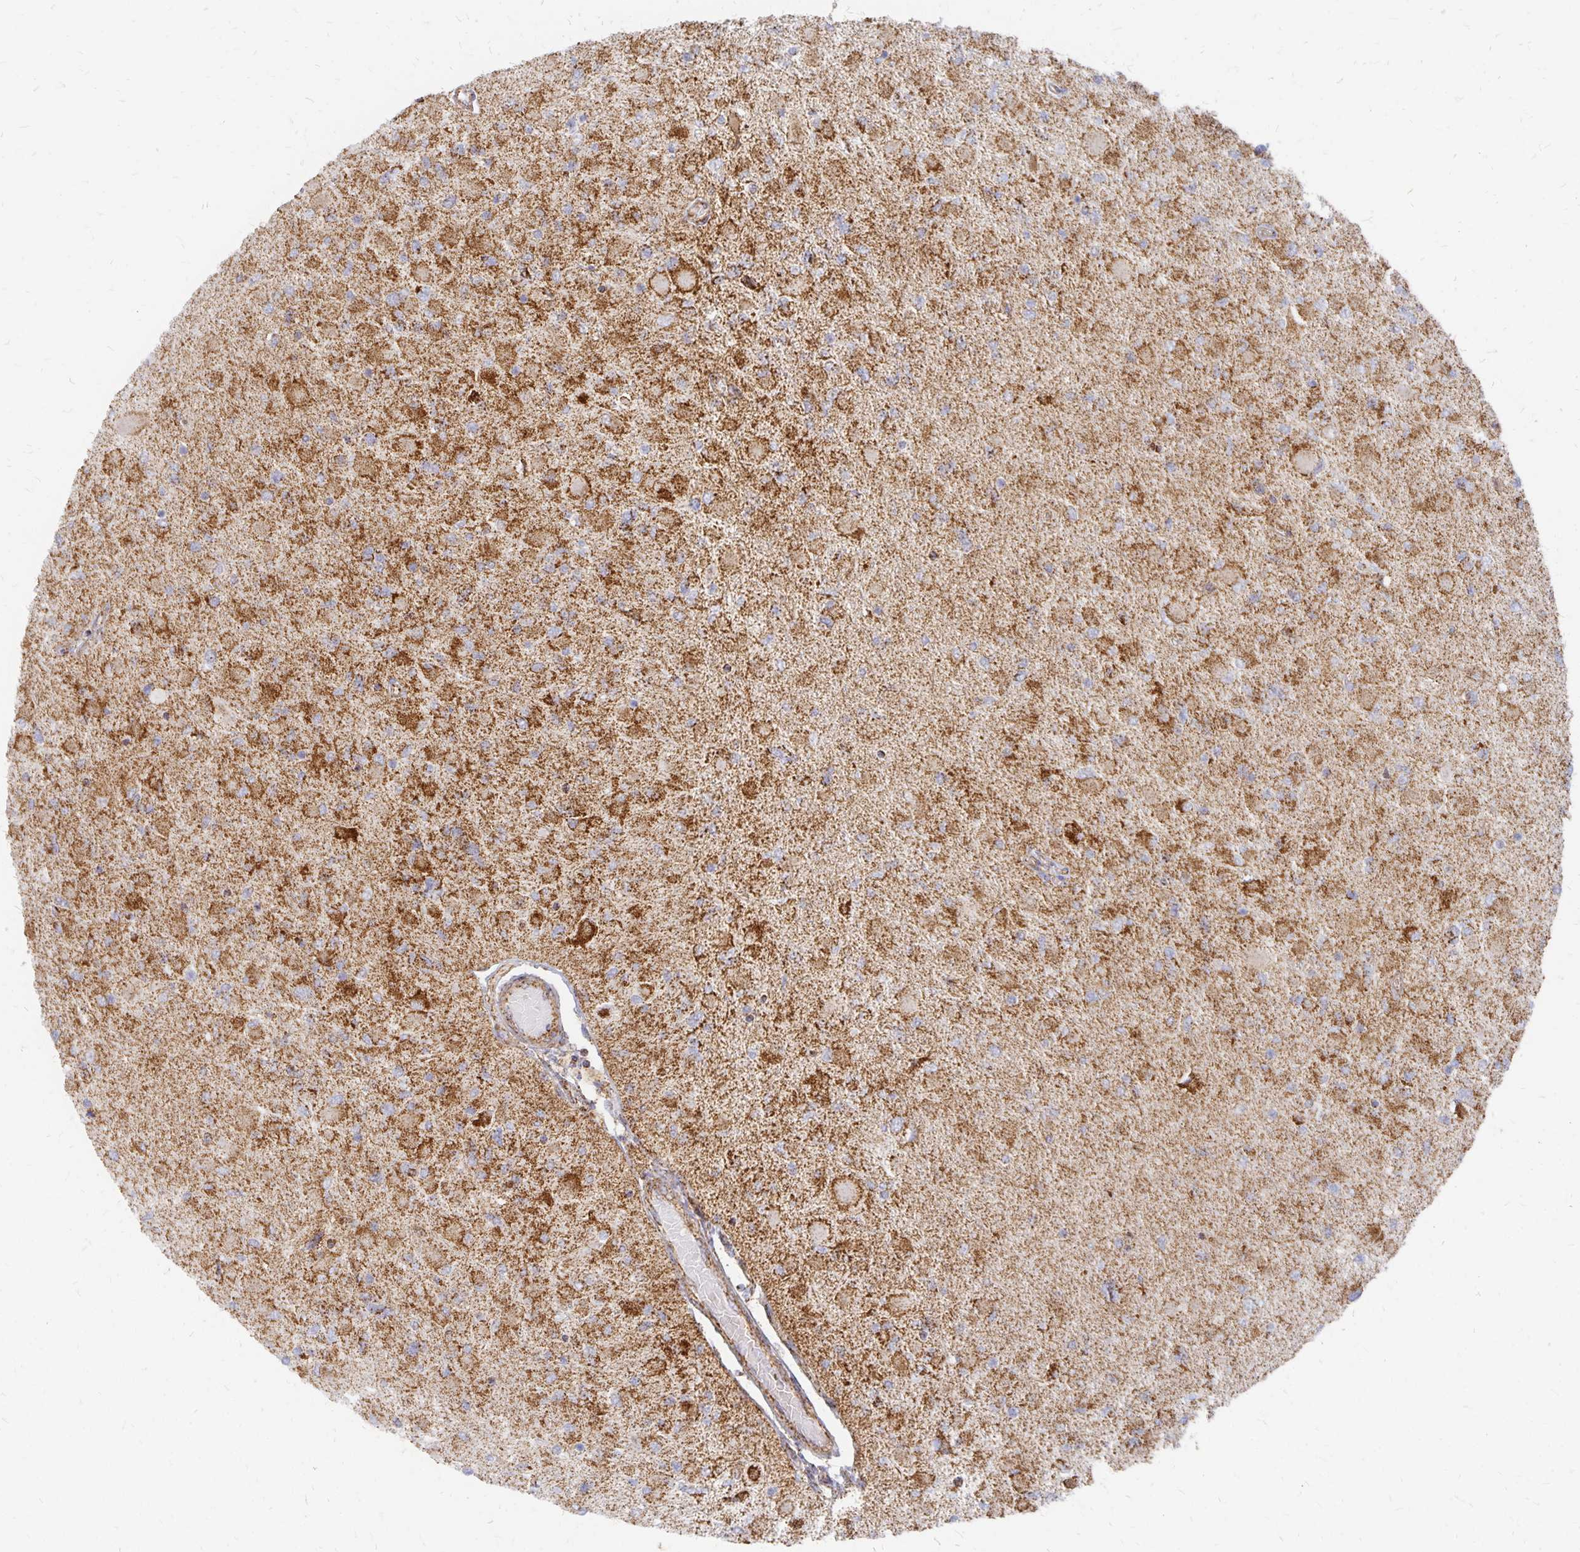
{"staining": {"intensity": "moderate", "quantity": ">75%", "location": "cytoplasmic/membranous"}, "tissue": "glioma", "cell_type": "Tumor cells", "image_type": "cancer", "snomed": [{"axis": "morphology", "description": "Glioma, malignant, High grade"}, {"axis": "topography", "description": "Cerebral cortex"}], "caption": "Immunohistochemistry of human high-grade glioma (malignant) exhibits medium levels of moderate cytoplasmic/membranous expression in approximately >75% of tumor cells.", "gene": "STOML2", "patient": {"sex": "female", "age": 36}}